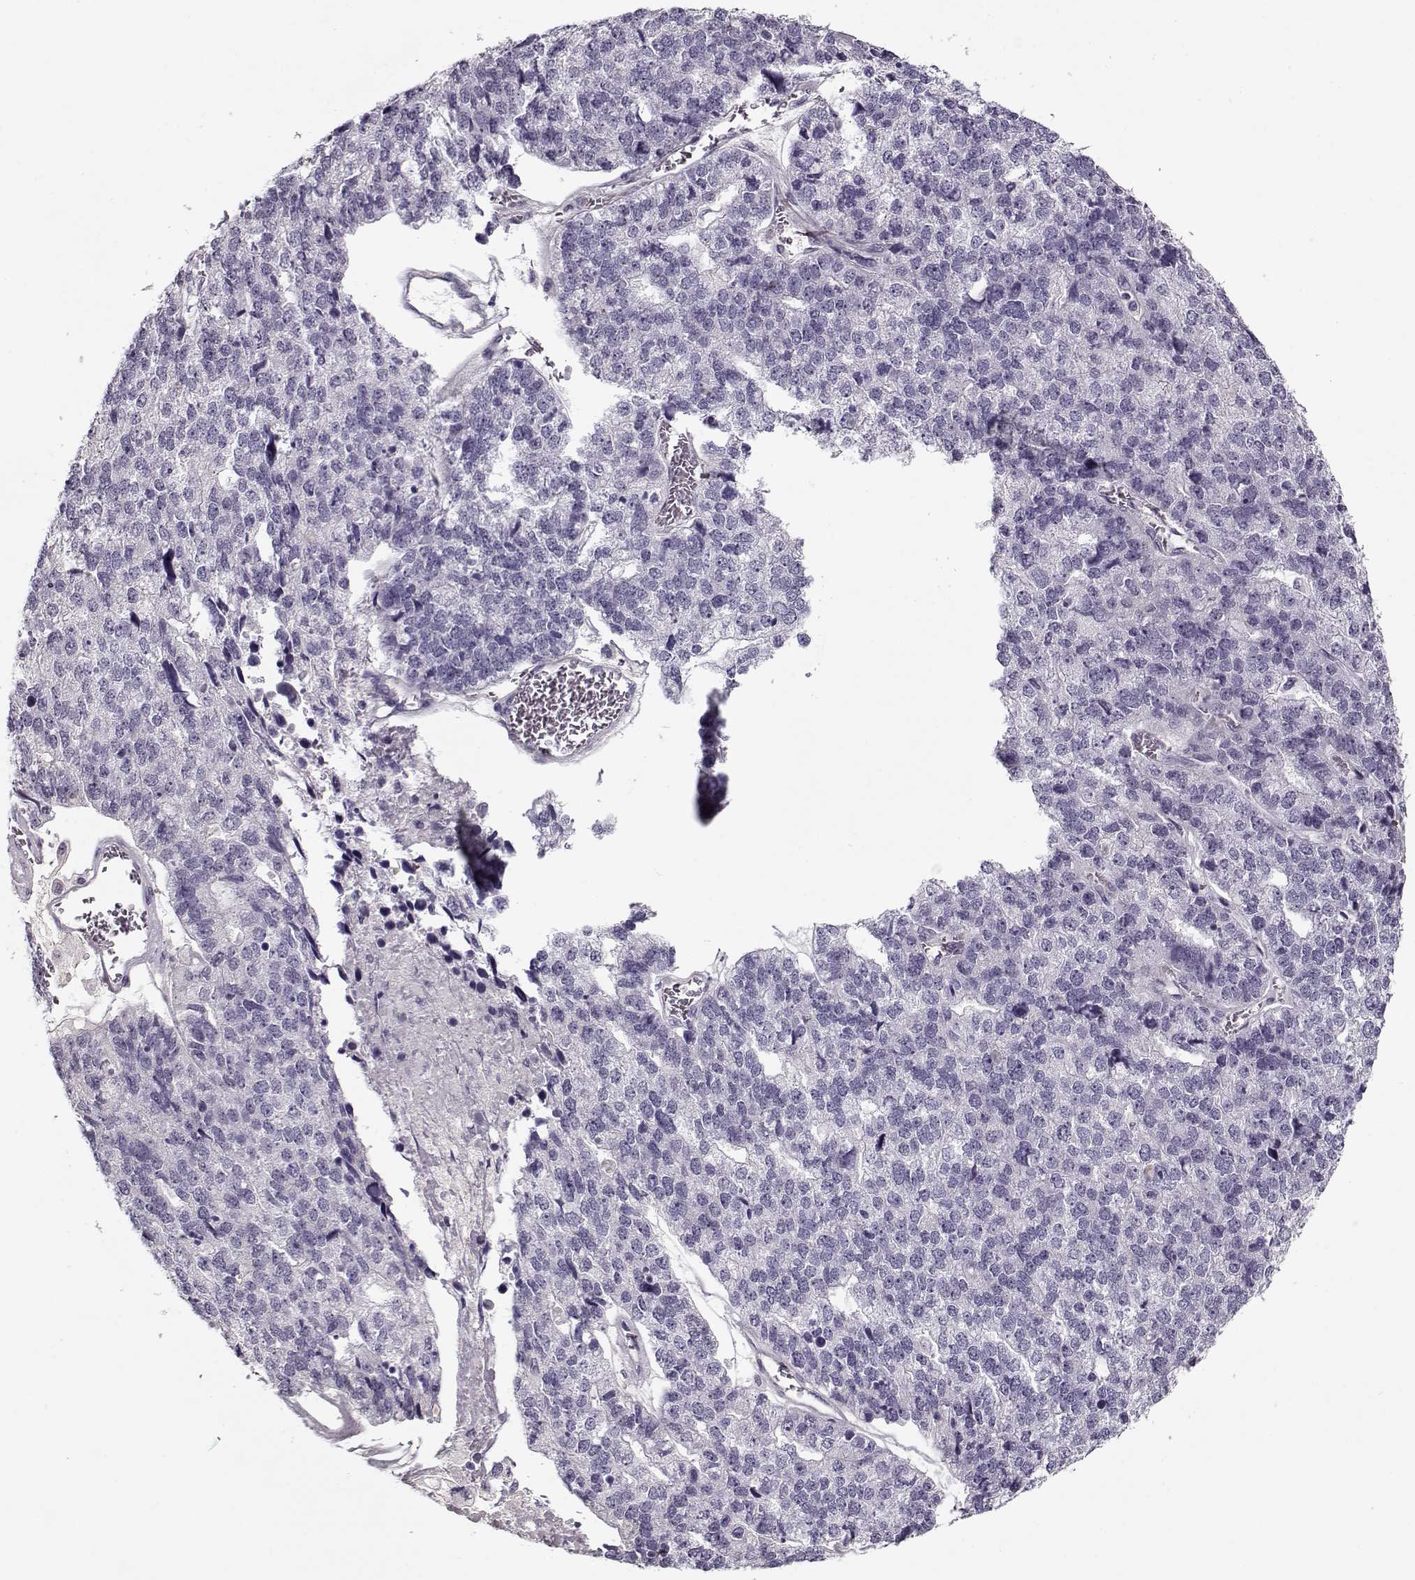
{"staining": {"intensity": "negative", "quantity": "none", "location": "none"}, "tissue": "stomach cancer", "cell_type": "Tumor cells", "image_type": "cancer", "snomed": [{"axis": "morphology", "description": "Adenocarcinoma, NOS"}, {"axis": "topography", "description": "Stomach"}], "caption": "Immunohistochemistry photomicrograph of neoplastic tissue: human stomach cancer stained with DAB (3,3'-diaminobenzidine) exhibits no significant protein expression in tumor cells.", "gene": "LUM", "patient": {"sex": "male", "age": 69}}